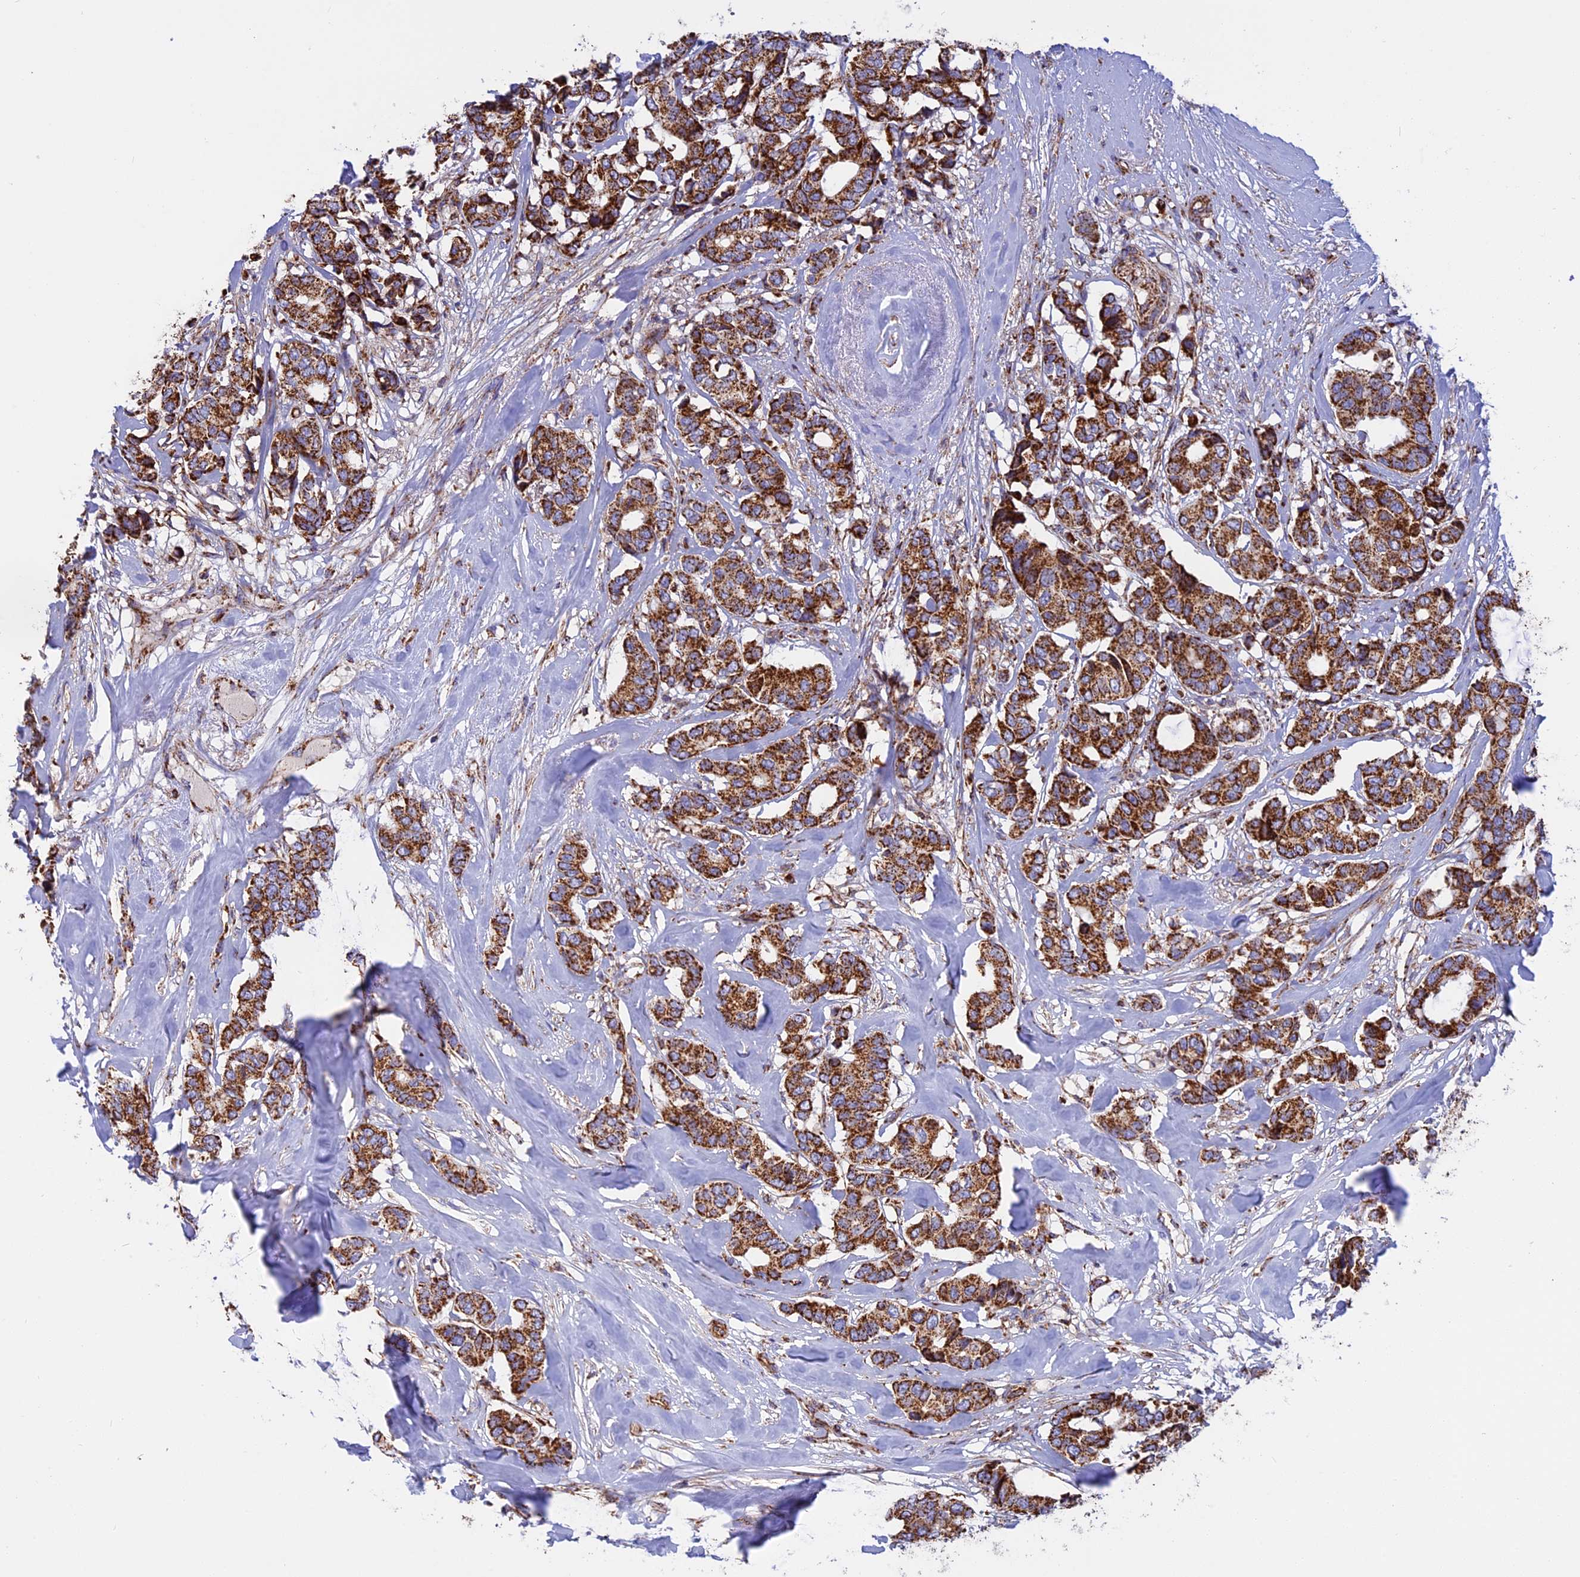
{"staining": {"intensity": "strong", "quantity": ">75%", "location": "cytoplasmic/membranous"}, "tissue": "breast cancer", "cell_type": "Tumor cells", "image_type": "cancer", "snomed": [{"axis": "morphology", "description": "Duct carcinoma"}, {"axis": "topography", "description": "Breast"}], "caption": "About >75% of tumor cells in human breast invasive ductal carcinoma show strong cytoplasmic/membranous protein staining as visualized by brown immunohistochemical staining.", "gene": "UQCRB", "patient": {"sex": "female", "age": 87}}